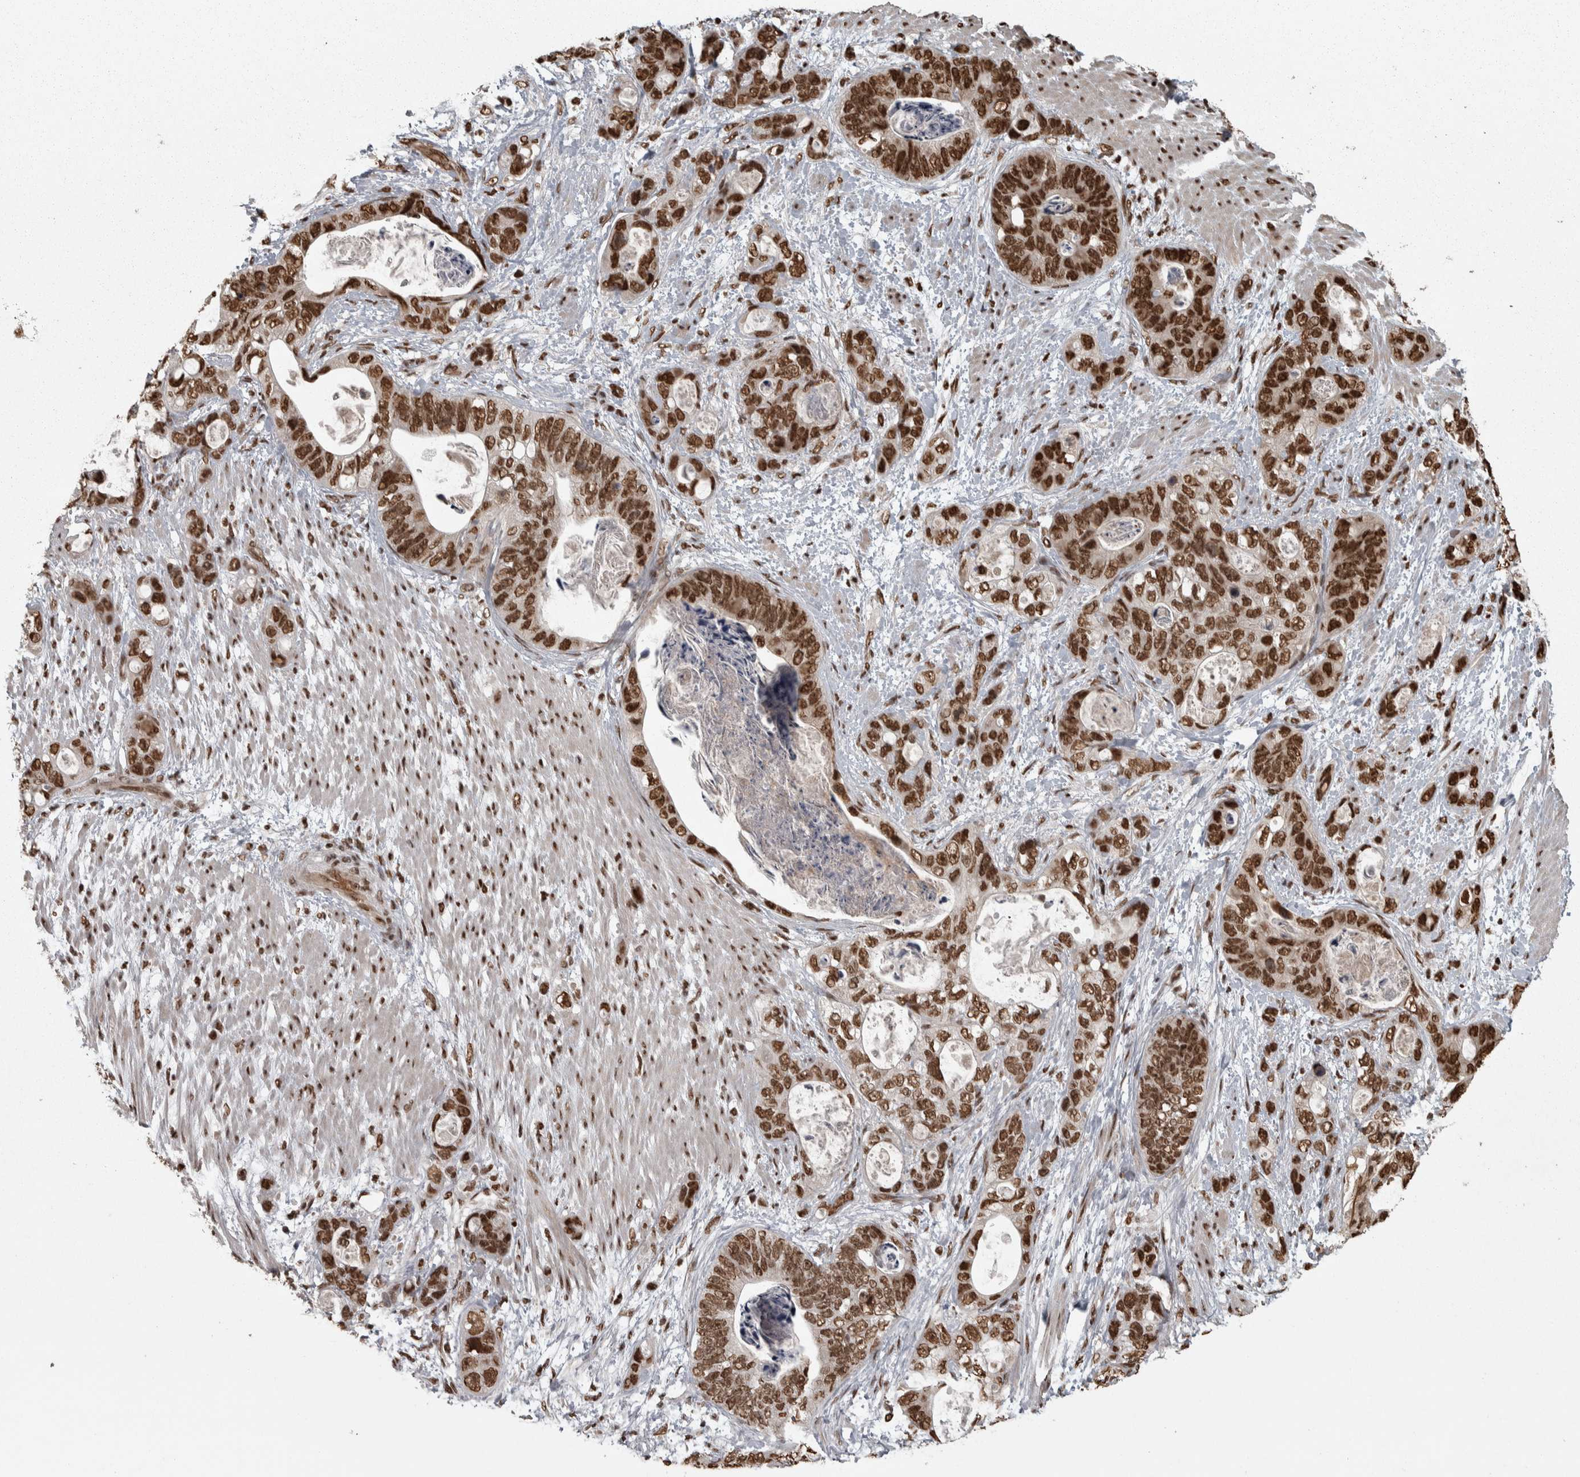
{"staining": {"intensity": "strong", "quantity": ">75%", "location": "nuclear"}, "tissue": "stomach cancer", "cell_type": "Tumor cells", "image_type": "cancer", "snomed": [{"axis": "morphology", "description": "Normal tissue, NOS"}, {"axis": "morphology", "description": "Adenocarcinoma, NOS"}, {"axis": "topography", "description": "Stomach"}], "caption": "The micrograph exhibits a brown stain indicating the presence of a protein in the nuclear of tumor cells in stomach cancer (adenocarcinoma).", "gene": "ZFHX4", "patient": {"sex": "female", "age": 89}}